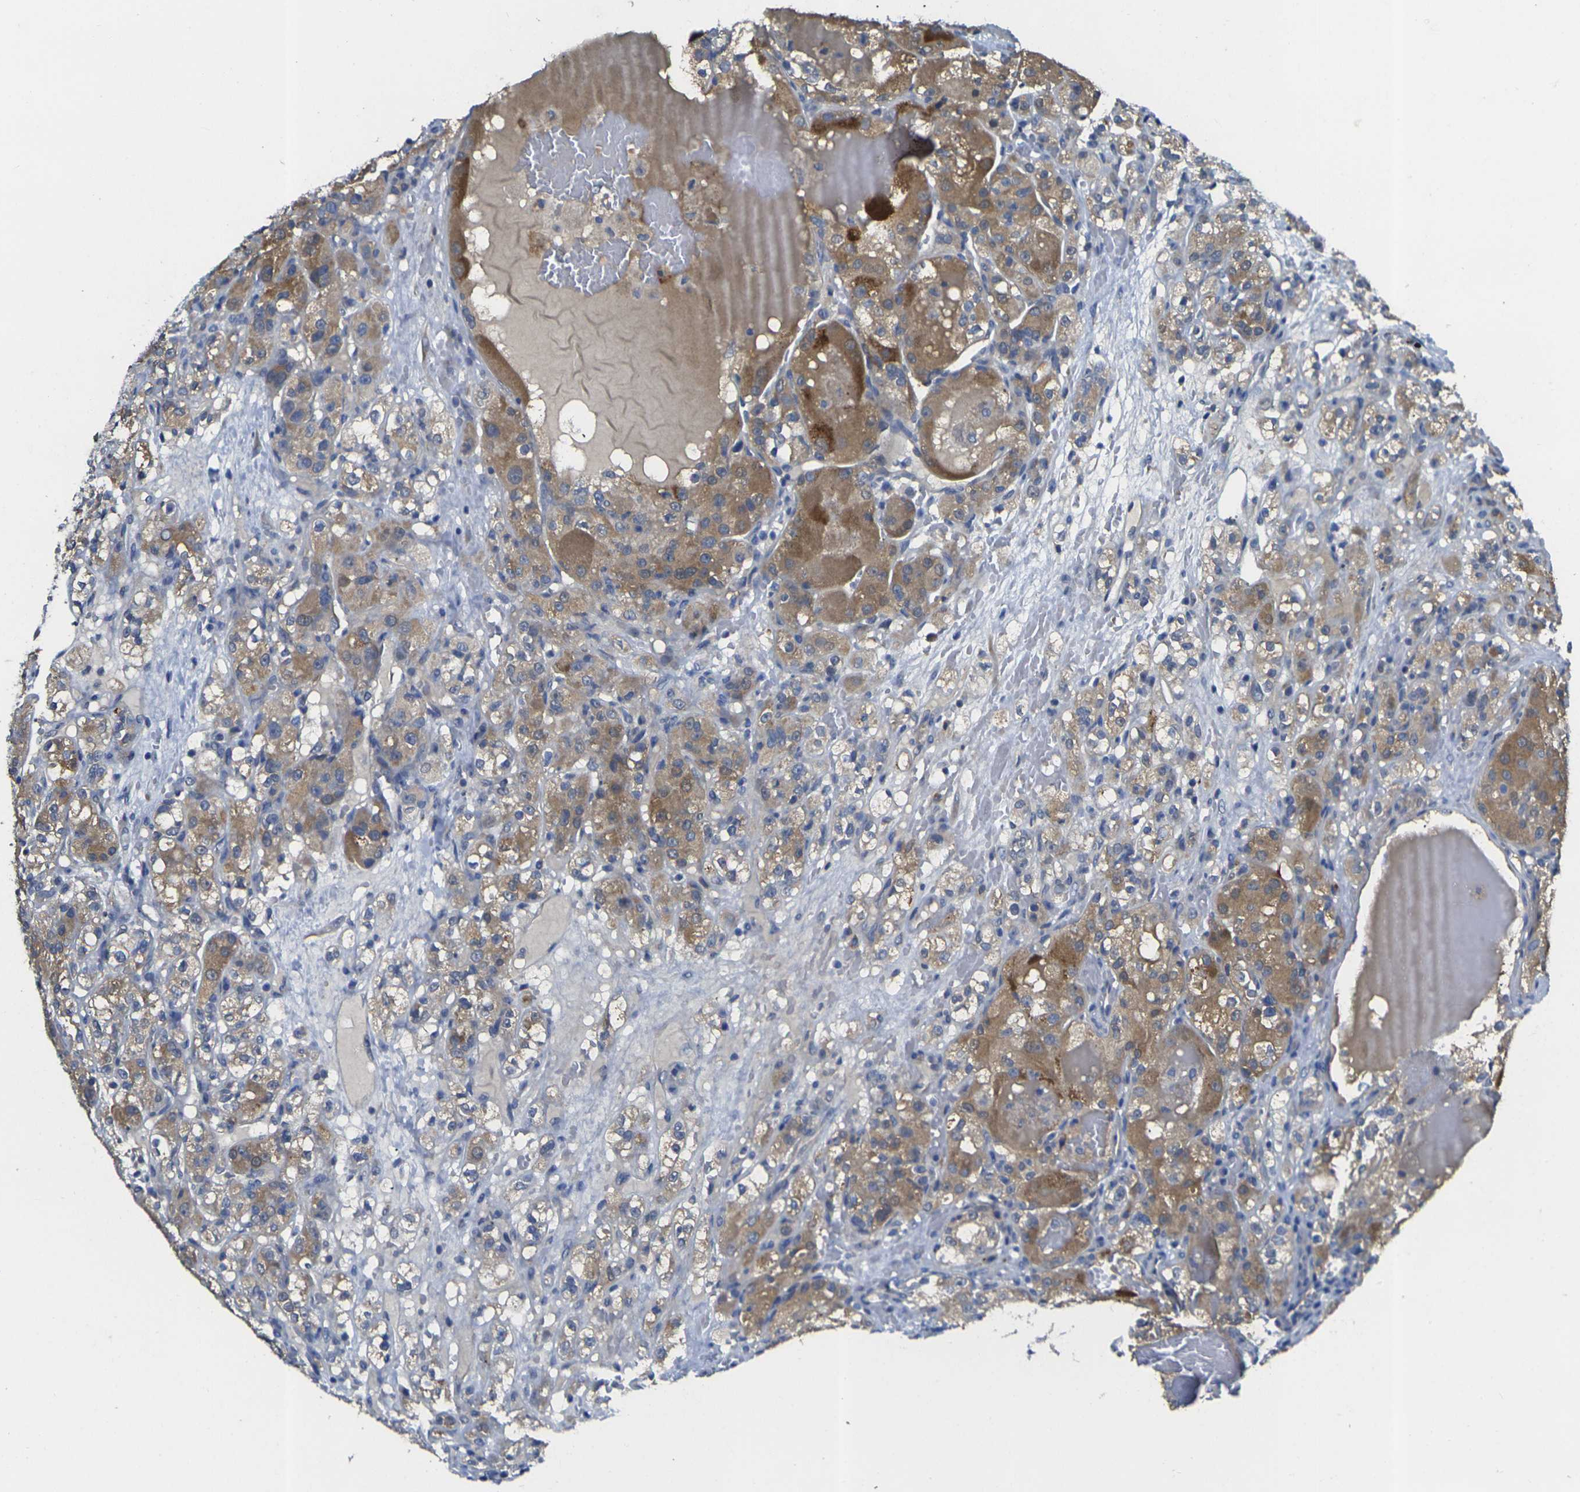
{"staining": {"intensity": "moderate", "quantity": "25%-75%", "location": "cytoplasmic/membranous"}, "tissue": "renal cancer", "cell_type": "Tumor cells", "image_type": "cancer", "snomed": [{"axis": "morphology", "description": "Normal tissue, NOS"}, {"axis": "morphology", "description": "Adenocarcinoma, NOS"}, {"axis": "topography", "description": "Kidney"}], "caption": "Renal adenocarcinoma stained with DAB (3,3'-diaminobenzidine) immunohistochemistry (IHC) shows medium levels of moderate cytoplasmic/membranous staining in about 25%-75% of tumor cells.", "gene": "GNA12", "patient": {"sex": "male", "age": 61}}